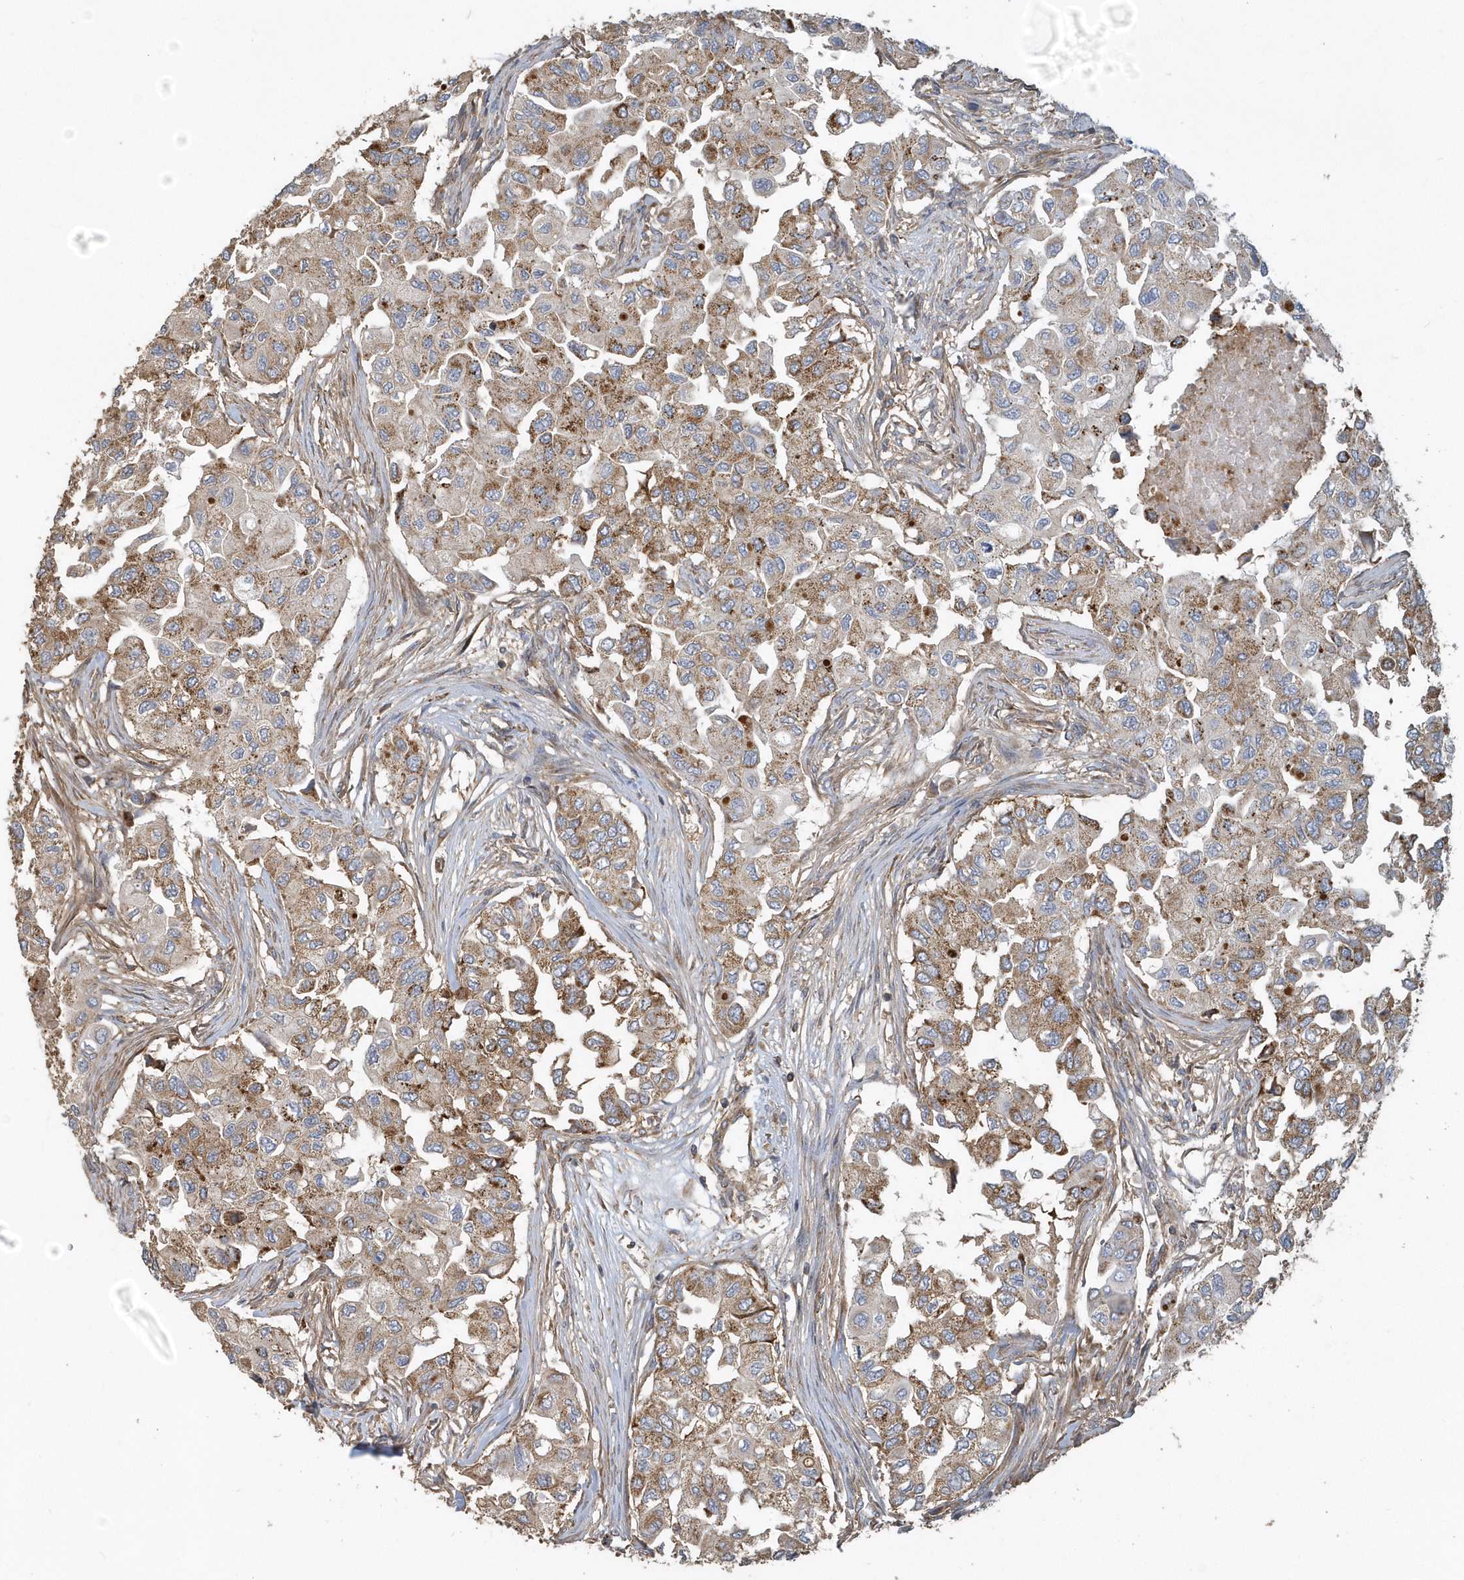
{"staining": {"intensity": "moderate", "quantity": ">75%", "location": "cytoplasmic/membranous"}, "tissue": "breast cancer", "cell_type": "Tumor cells", "image_type": "cancer", "snomed": [{"axis": "morphology", "description": "Normal tissue, NOS"}, {"axis": "morphology", "description": "Duct carcinoma"}, {"axis": "topography", "description": "Breast"}], "caption": "Infiltrating ductal carcinoma (breast) tissue reveals moderate cytoplasmic/membranous staining in about >75% of tumor cells", "gene": "TRAIP", "patient": {"sex": "female", "age": 49}}